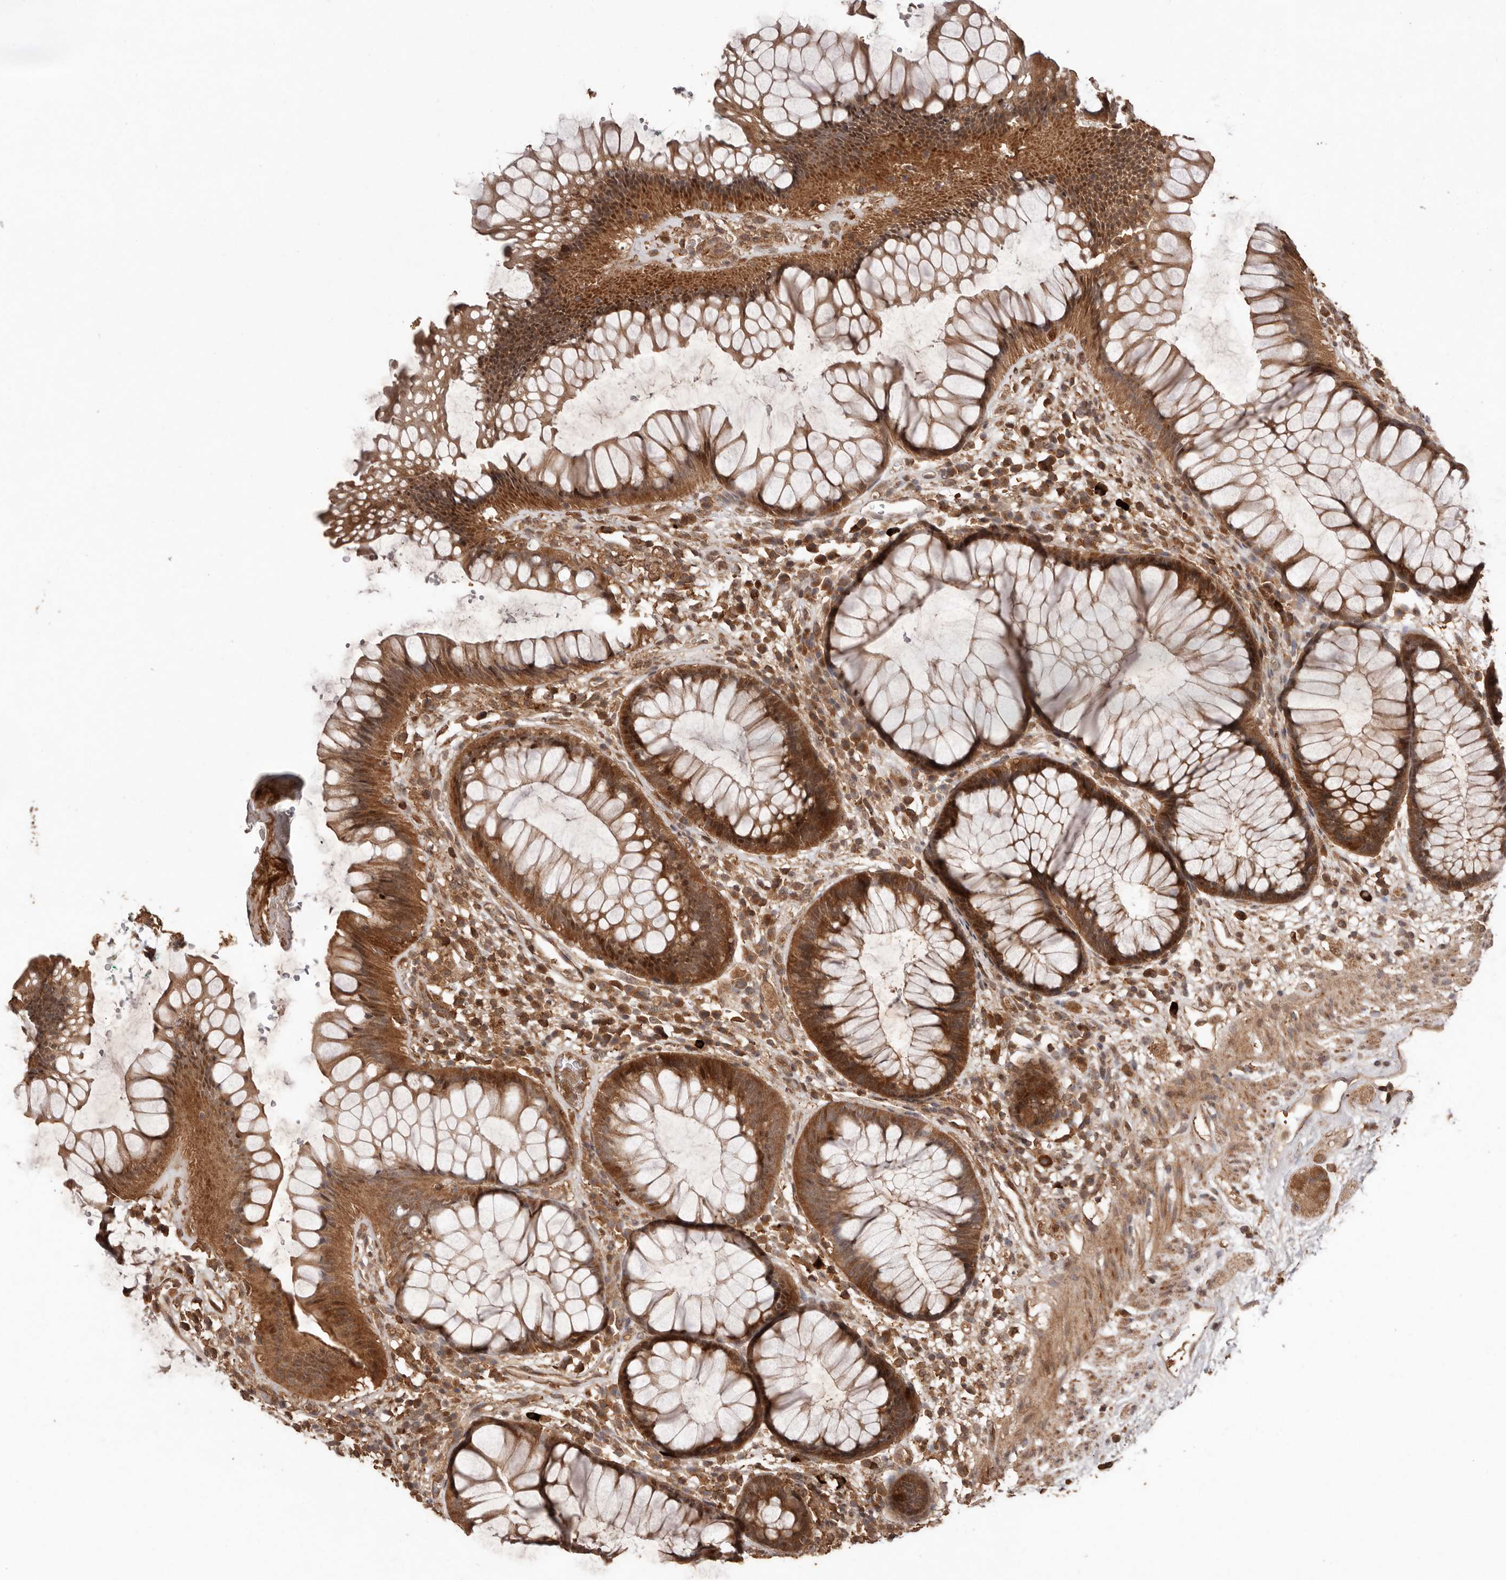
{"staining": {"intensity": "moderate", "quantity": ">75%", "location": "cytoplasmic/membranous"}, "tissue": "rectum", "cell_type": "Glandular cells", "image_type": "normal", "snomed": [{"axis": "morphology", "description": "Normal tissue, NOS"}, {"axis": "topography", "description": "Rectum"}], "caption": "DAB immunohistochemical staining of normal human rectum displays moderate cytoplasmic/membranous protein expression in about >75% of glandular cells. The protein is shown in brown color, while the nuclei are stained blue.", "gene": "RWDD1", "patient": {"sex": "male", "age": 51}}